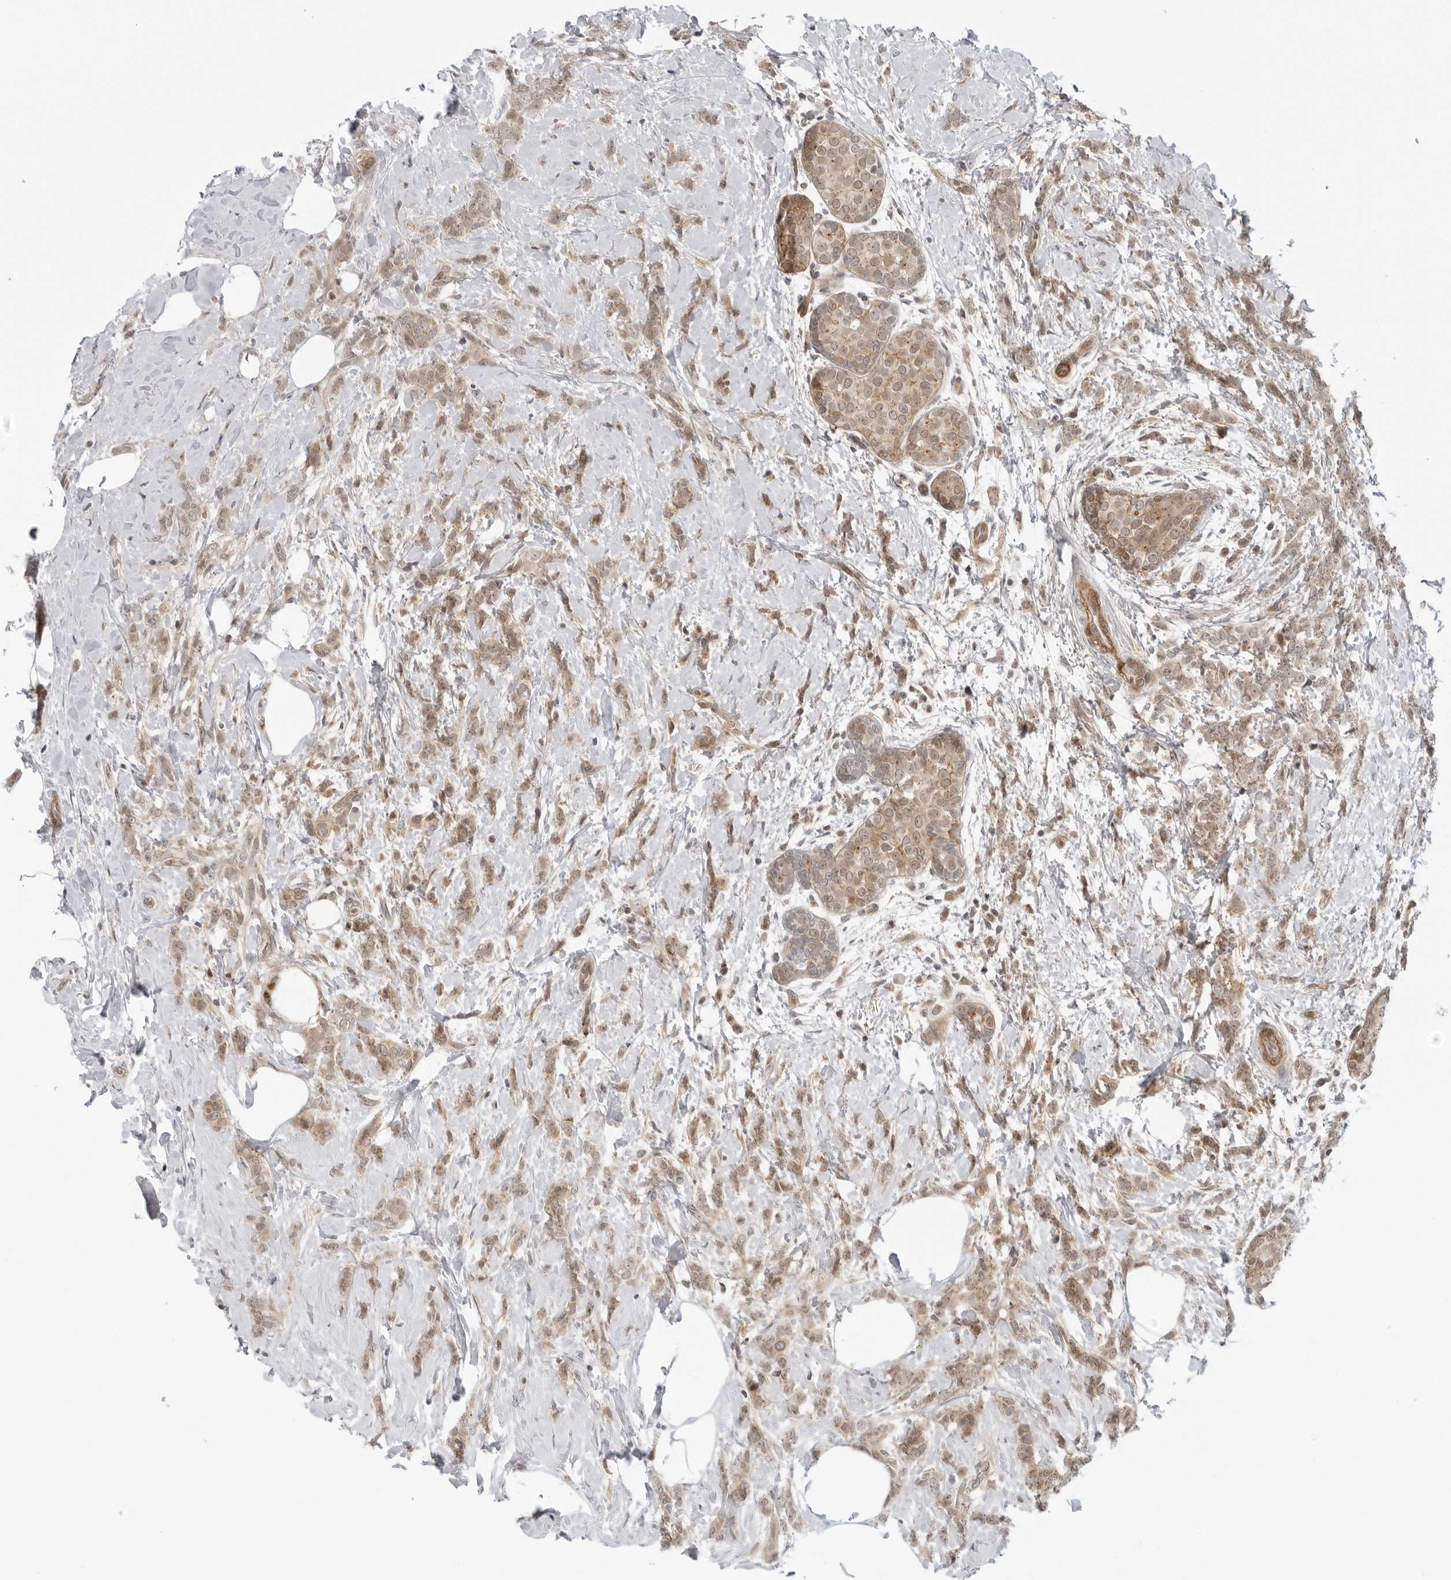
{"staining": {"intensity": "weak", "quantity": ">75%", "location": "cytoplasmic/membranous,nuclear"}, "tissue": "breast cancer", "cell_type": "Tumor cells", "image_type": "cancer", "snomed": [{"axis": "morphology", "description": "Lobular carcinoma, in situ"}, {"axis": "morphology", "description": "Lobular carcinoma"}, {"axis": "topography", "description": "Breast"}], "caption": "Breast cancer (lobular carcinoma) stained with a protein marker demonstrates weak staining in tumor cells.", "gene": "SUGCT", "patient": {"sex": "female", "age": 41}}